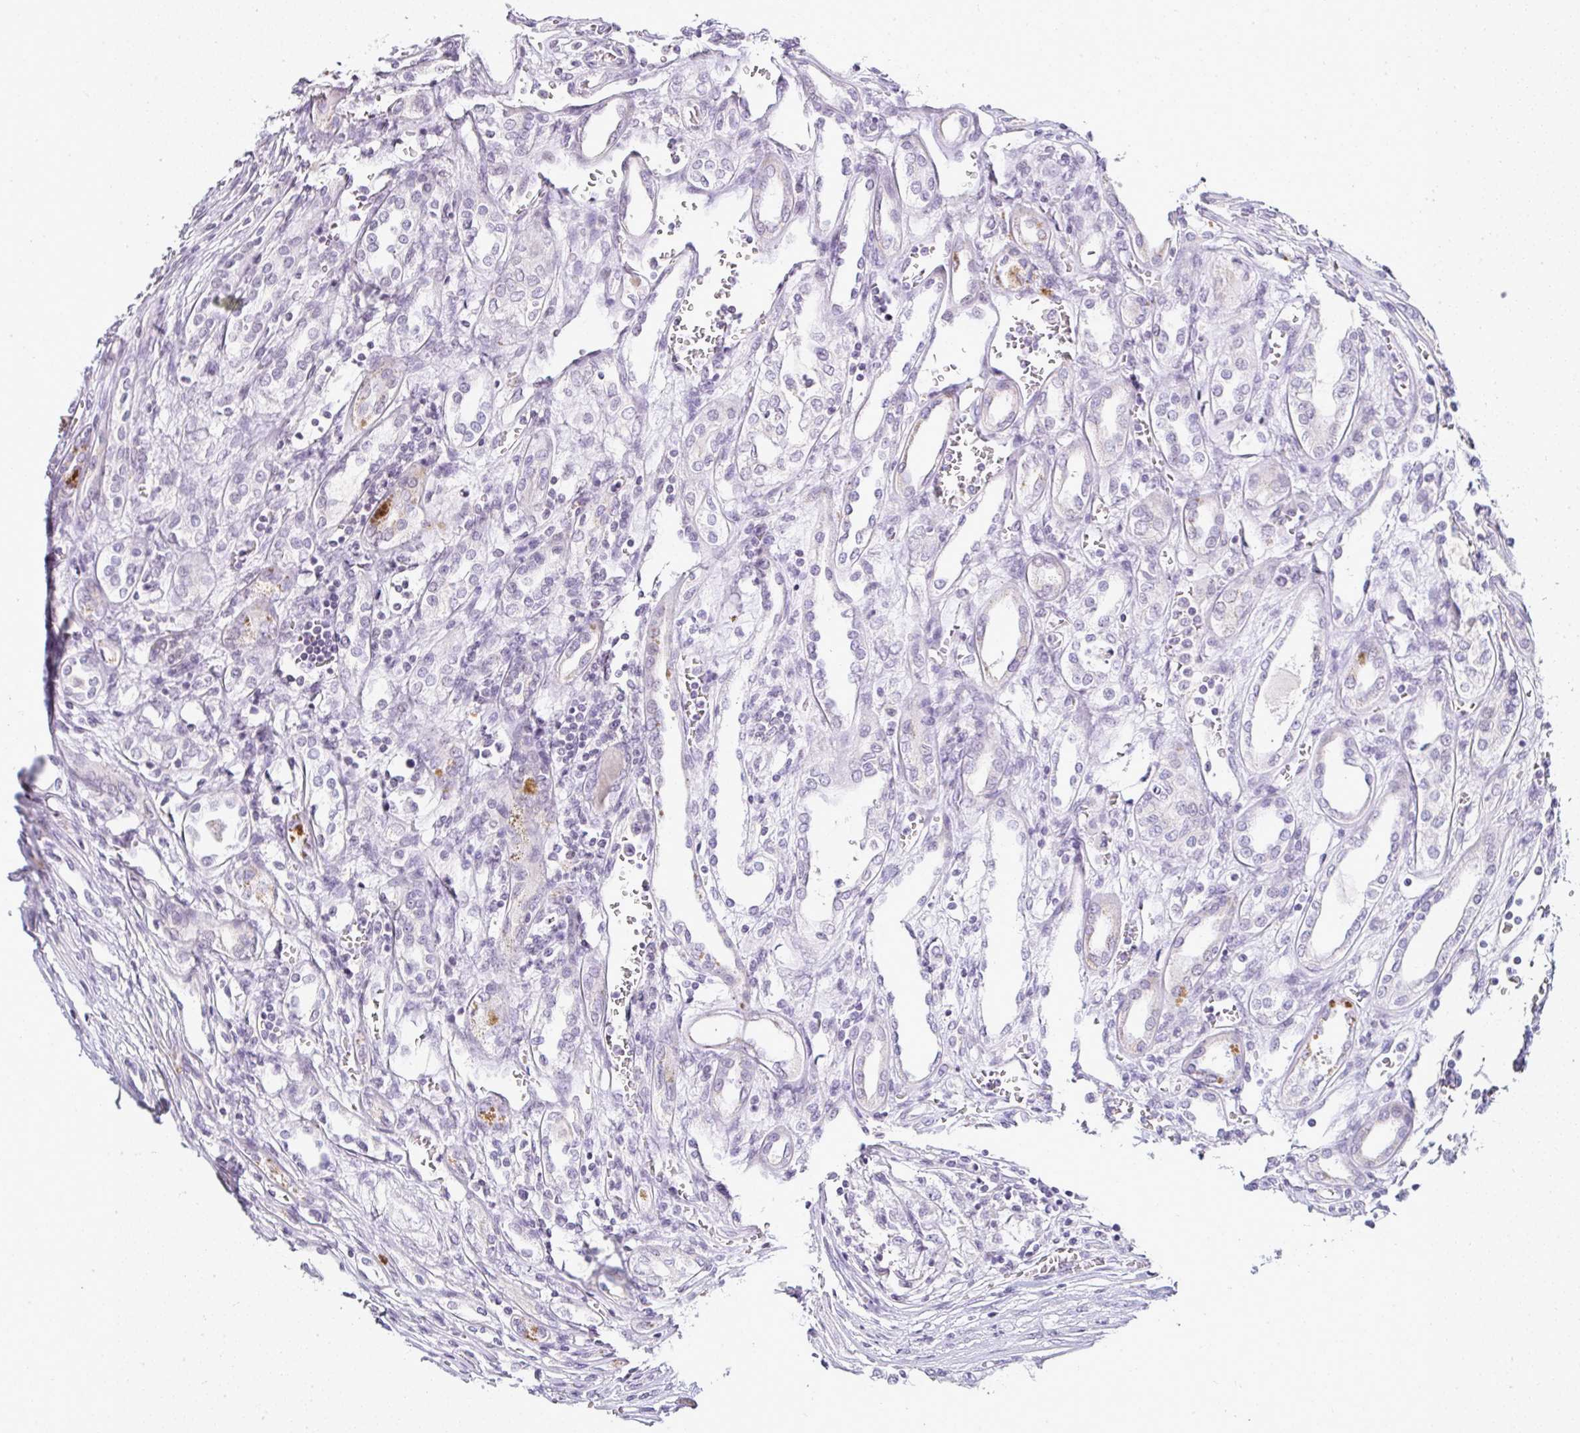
{"staining": {"intensity": "negative", "quantity": "none", "location": "none"}, "tissue": "renal cancer", "cell_type": "Tumor cells", "image_type": "cancer", "snomed": [{"axis": "morphology", "description": "Adenocarcinoma, NOS"}, {"axis": "topography", "description": "Kidney"}], "caption": "An immunohistochemistry micrograph of renal cancer (adenocarcinoma) is shown. There is no staining in tumor cells of renal cancer (adenocarcinoma).", "gene": "SERPINB3", "patient": {"sex": "female", "age": 54}}